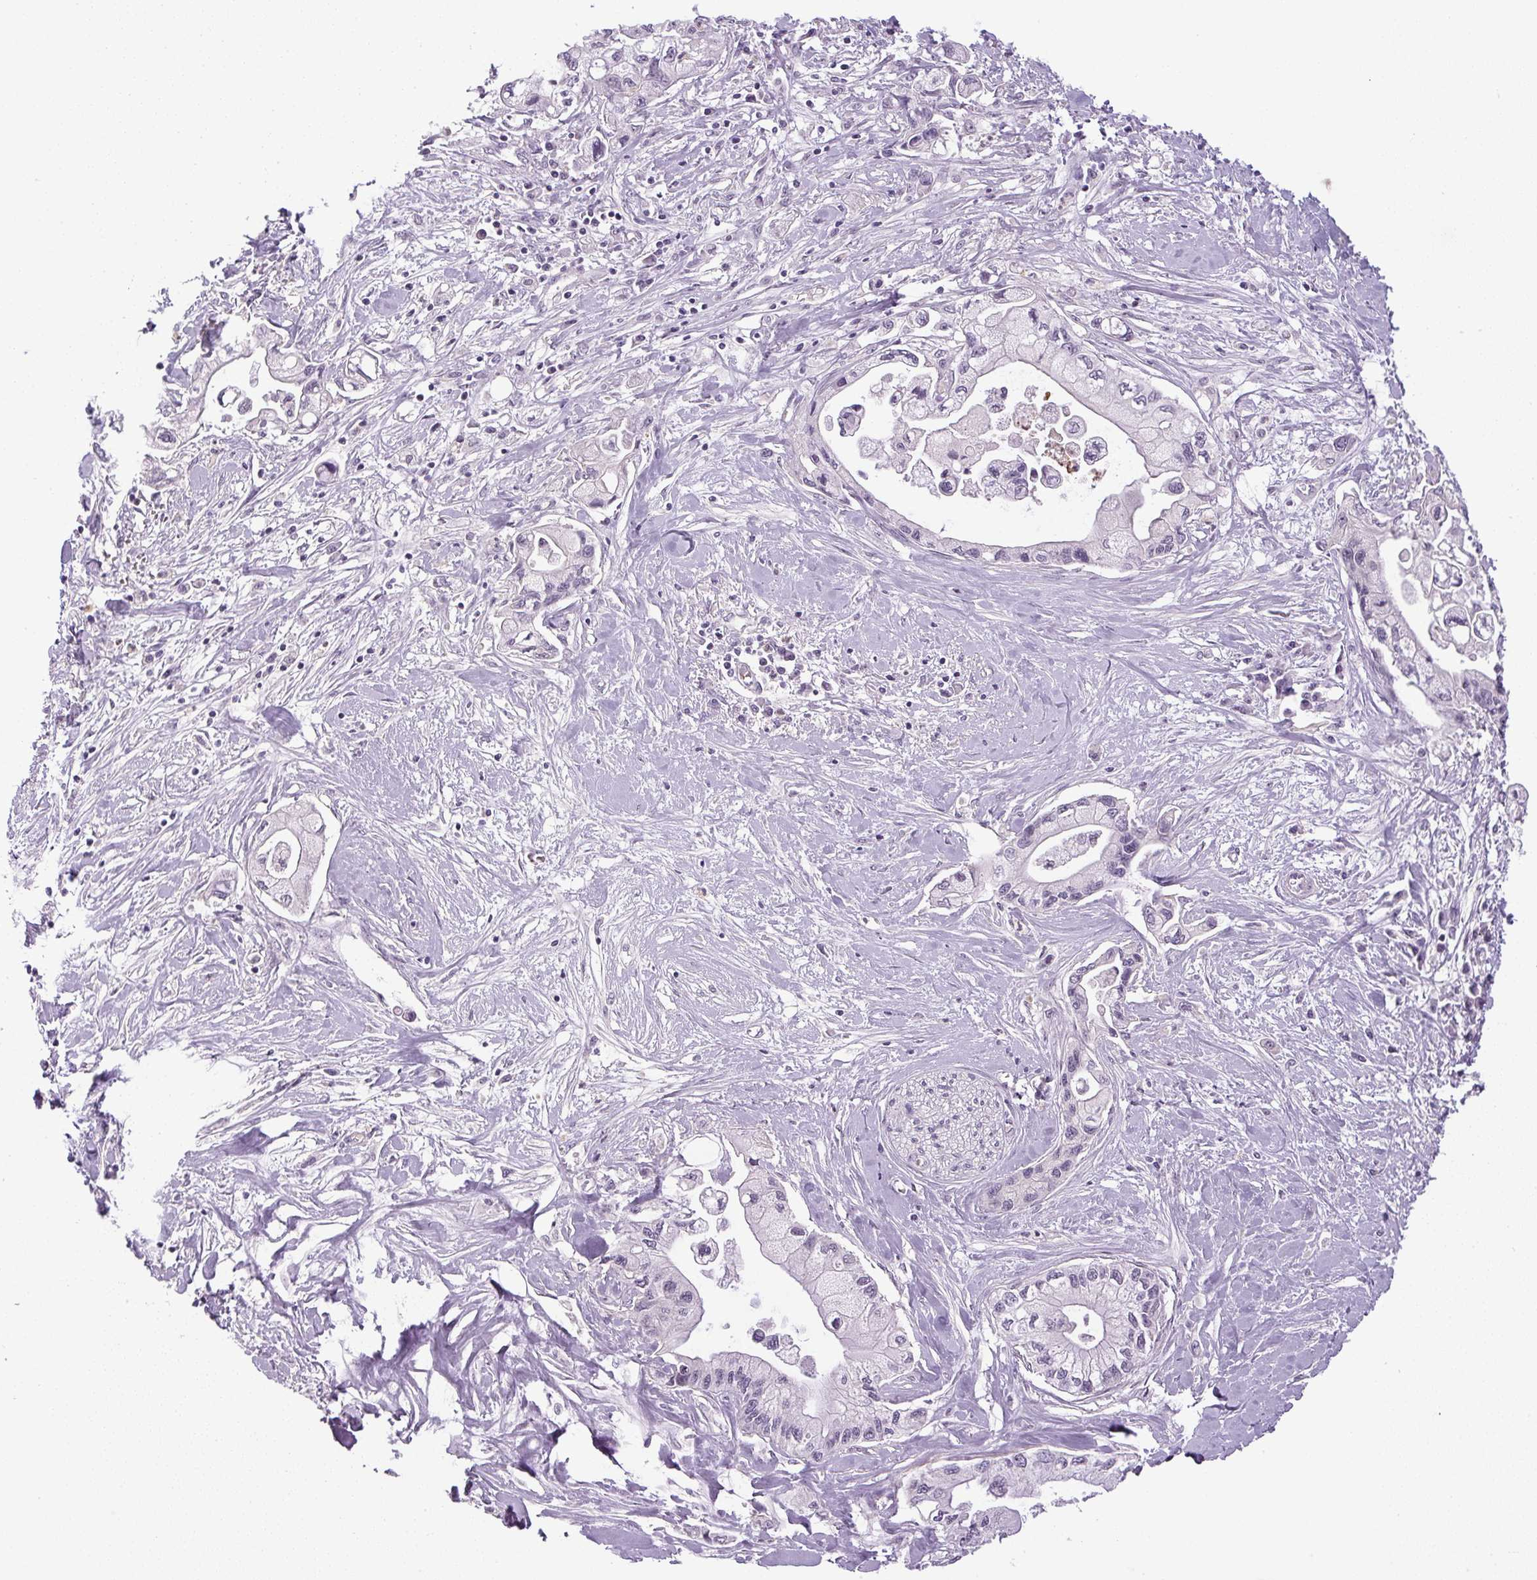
{"staining": {"intensity": "negative", "quantity": "none", "location": "none"}, "tissue": "pancreatic cancer", "cell_type": "Tumor cells", "image_type": "cancer", "snomed": [{"axis": "morphology", "description": "Adenocarcinoma, NOS"}, {"axis": "topography", "description": "Pancreas"}], "caption": "Immunohistochemistry (IHC) photomicrograph of human adenocarcinoma (pancreatic) stained for a protein (brown), which reveals no positivity in tumor cells.", "gene": "SGF29", "patient": {"sex": "male", "age": 61}}